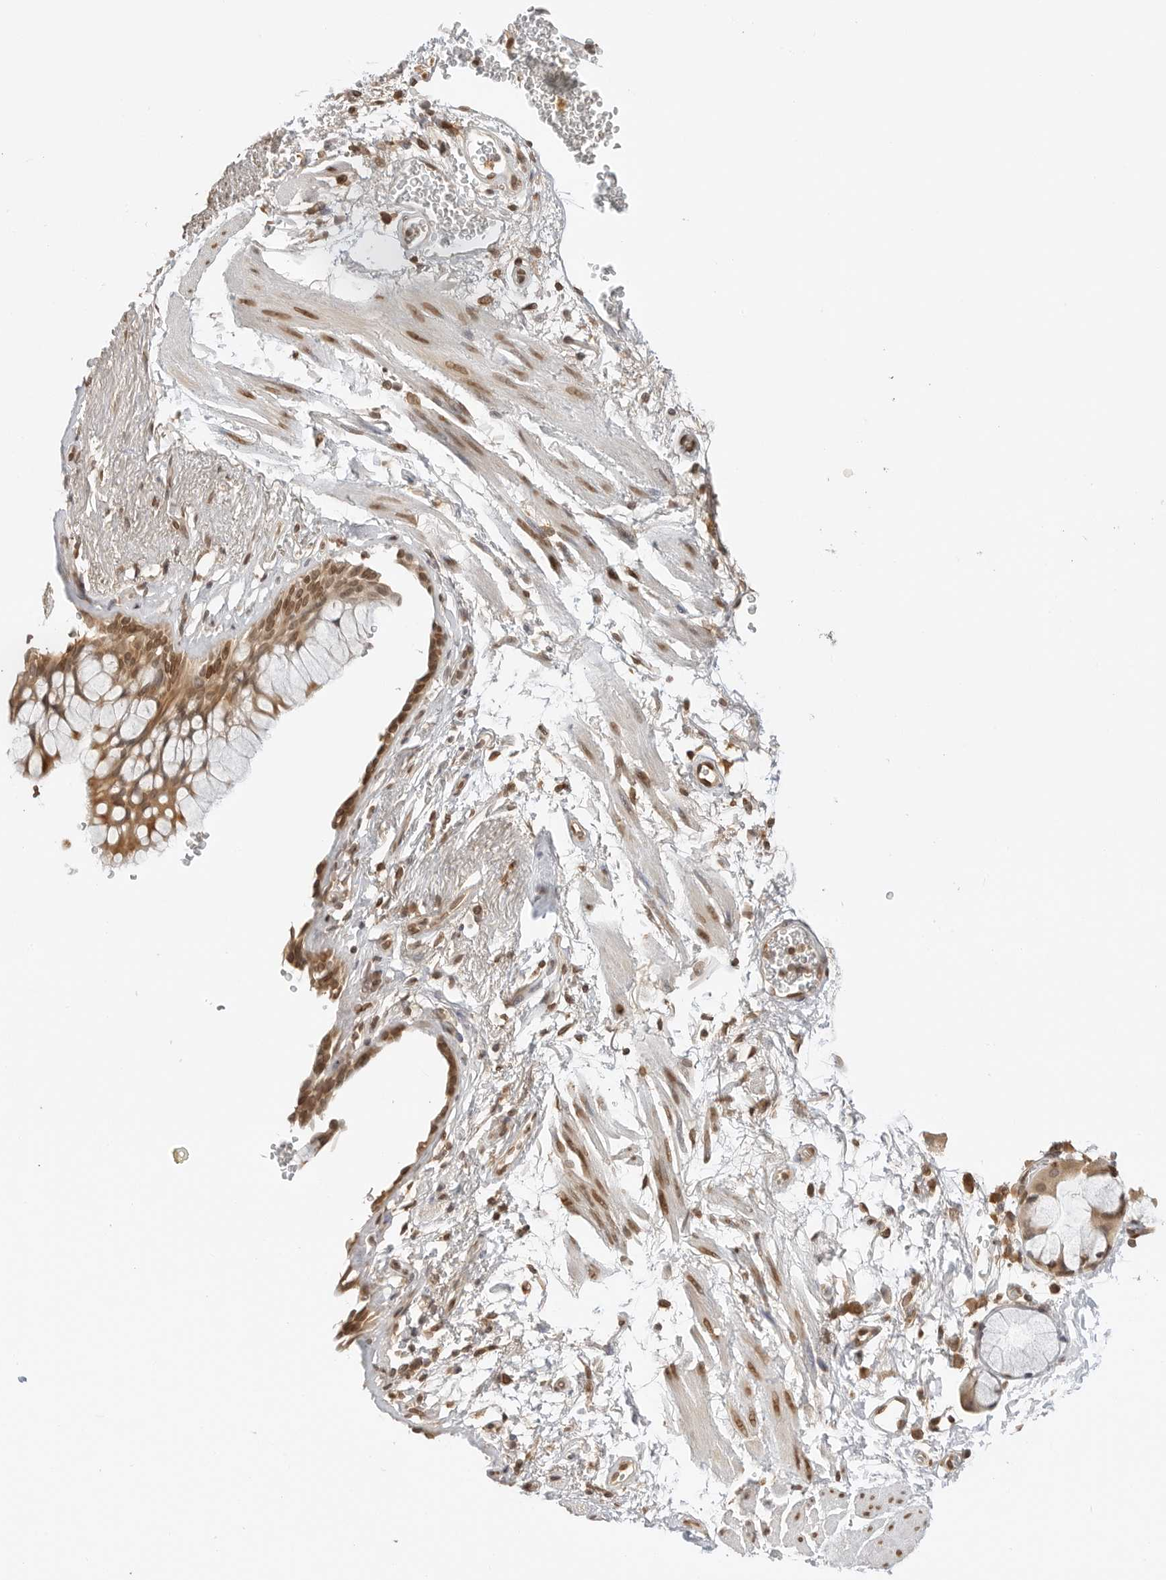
{"staining": {"intensity": "moderate", "quantity": ">75%", "location": "cytoplasmic/membranous,nuclear"}, "tissue": "bronchus", "cell_type": "Respiratory epithelial cells", "image_type": "normal", "snomed": [{"axis": "morphology", "description": "Normal tissue, NOS"}, {"axis": "topography", "description": "Cartilage tissue"}, {"axis": "topography", "description": "Bronchus"}], "caption": "IHC image of normal bronchus stained for a protein (brown), which exhibits medium levels of moderate cytoplasmic/membranous,nuclear staining in about >75% of respiratory epithelial cells.", "gene": "POLH", "patient": {"sex": "female", "age": 53}}